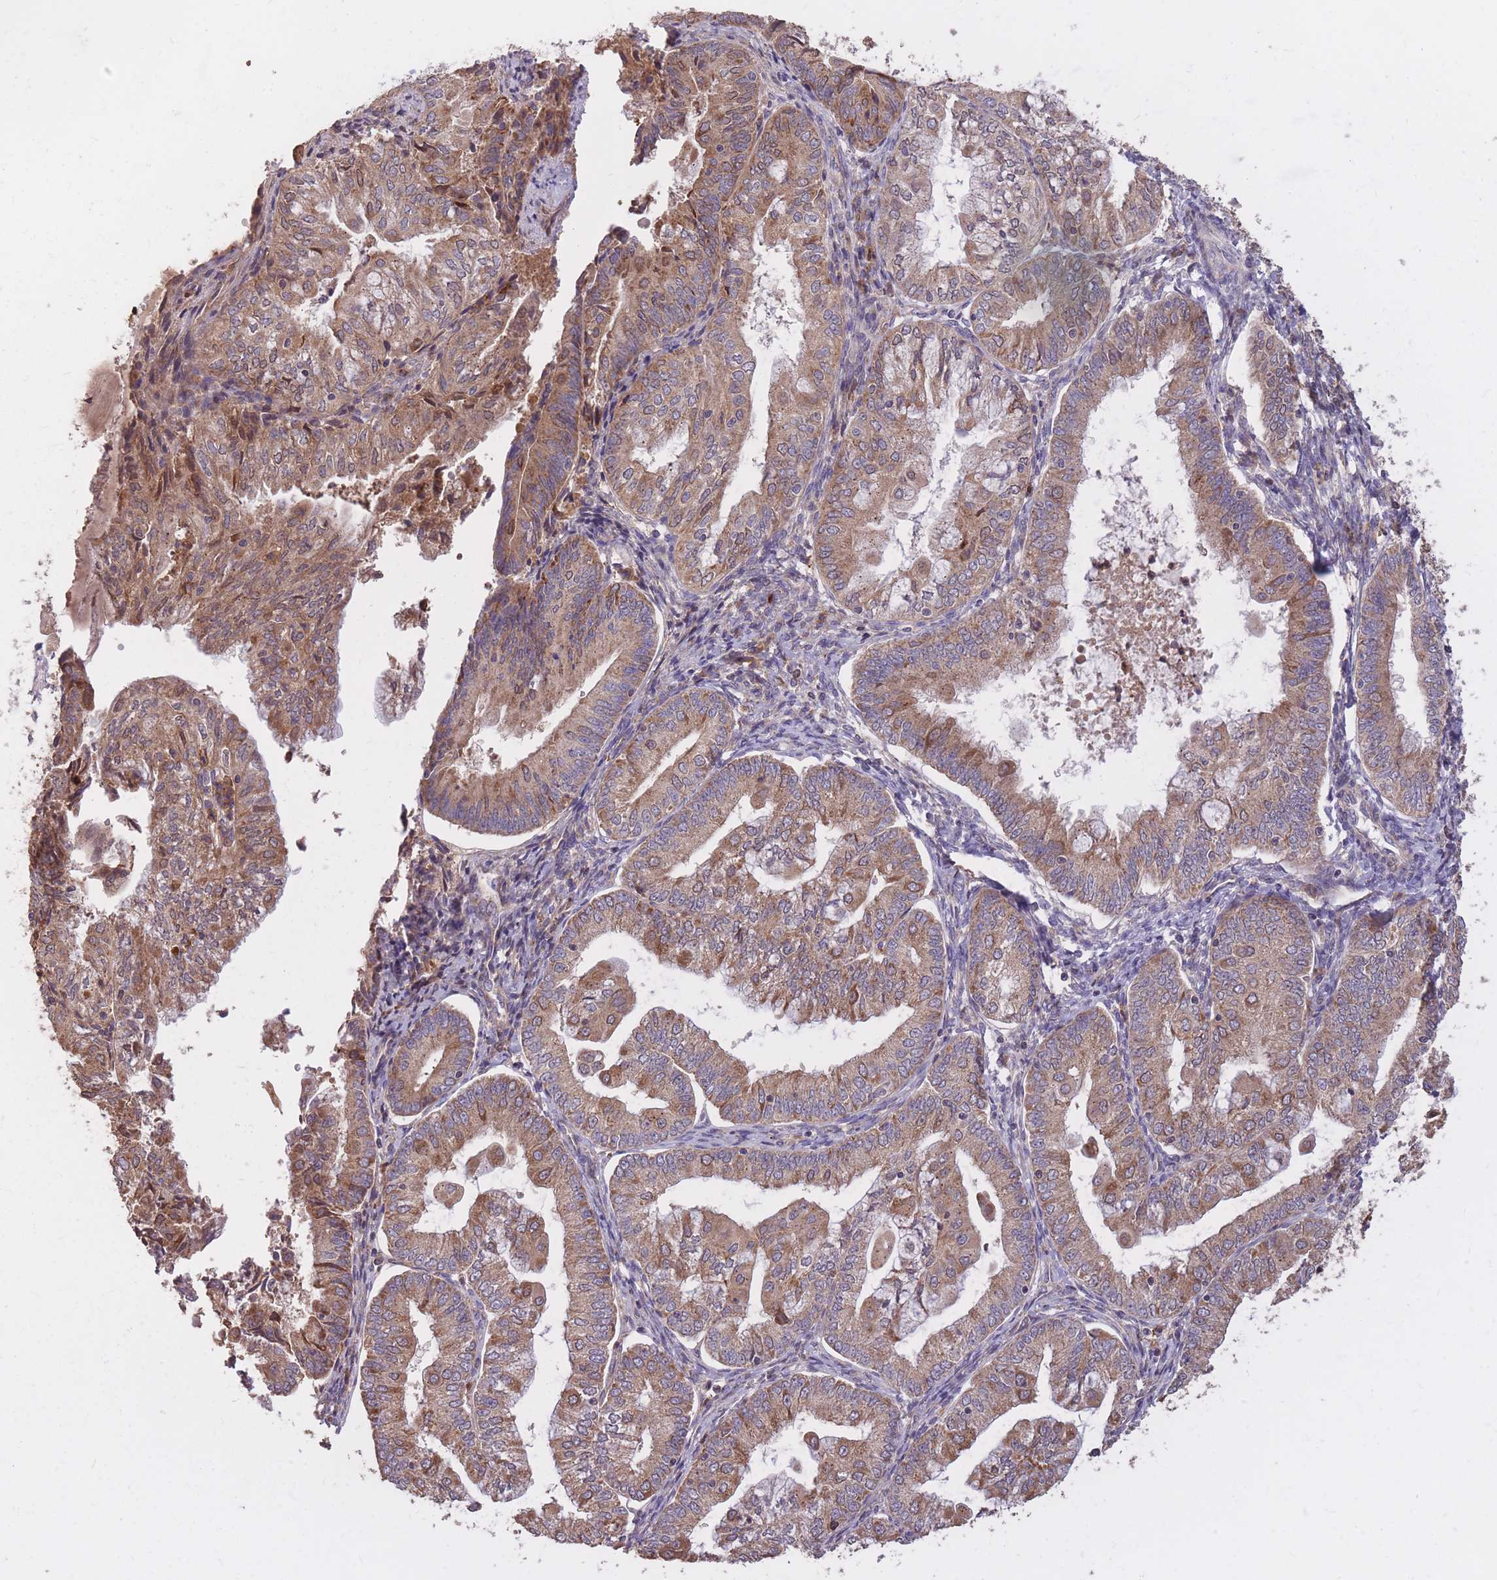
{"staining": {"intensity": "moderate", "quantity": ">75%", "location": "cytoplasmic/membranous"}, "tissue": "endometrial cancer", "cell_type": "Tumor cells", "image_type": "cancer", "snomed": [{"axis": "morphology", "description": "Adenocarcinoma, NOS"}, {"axis": "topography", "description": "Endometrium"}], "caption": "This is a photomicrograph of immunohistochemistry staining of endometrial cancer (adenocarcinoma), which shows moderate staining in the cytoplasmic/membranous of tumor cells.", "gene": "IGF2BP2", "patient": {"sex": "female", "age": 55}}